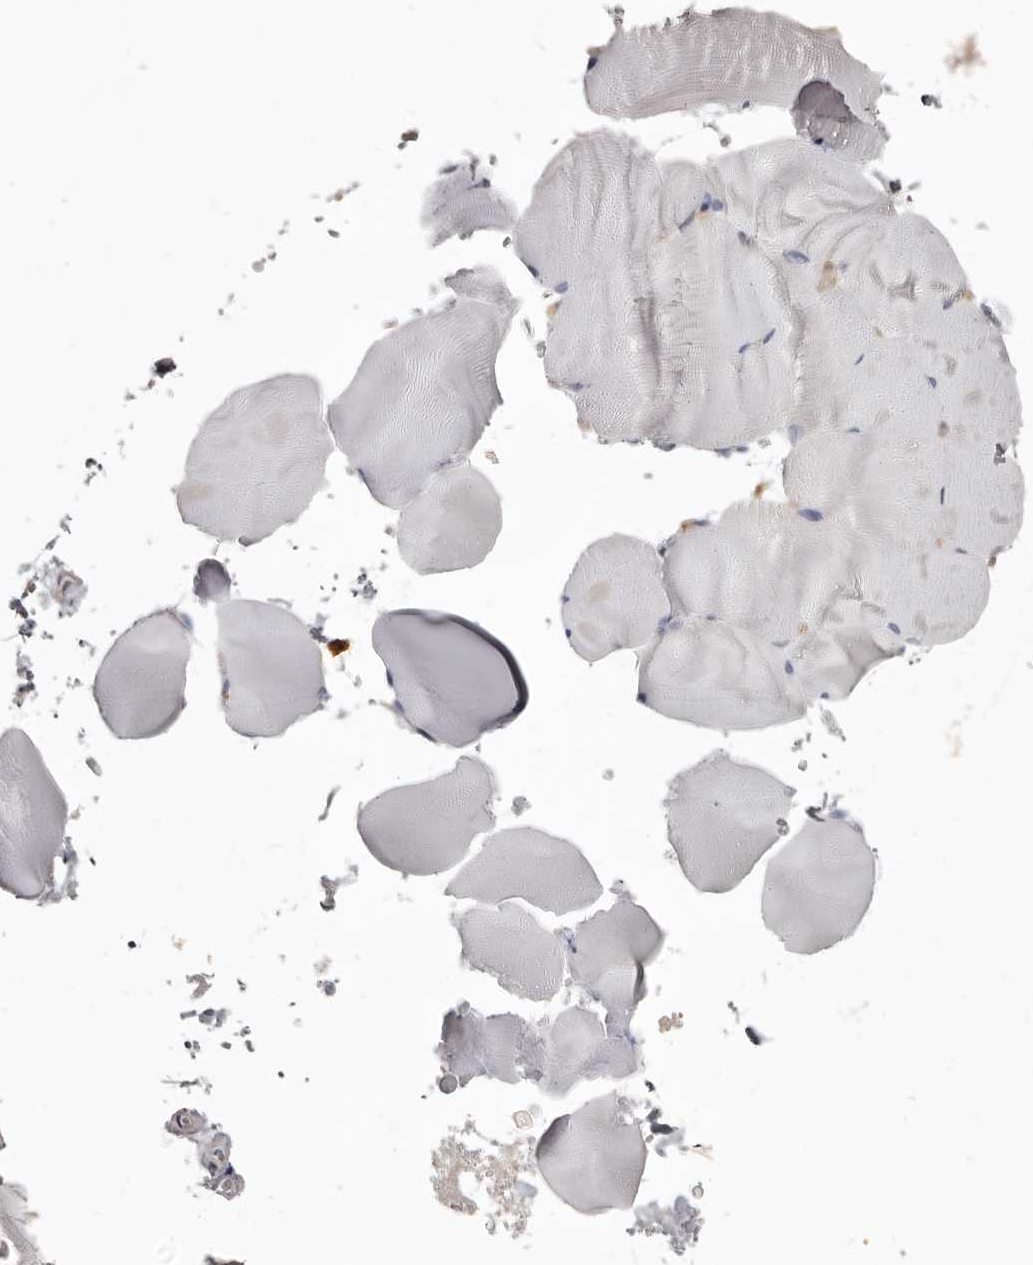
{"staining": {"intensity": "negative", "quantity": "none", "location": "none"}, "tissue": "skeletal muscle", "cell_type": "Myocytes", "image_type": "normal", "snomed": [{"axis": "morphology", "description": "Normal tissue, NOS"}, {"axis": "topography", "description": "Skeletal muscle"}, {"axis": "topography", "description": "Parathyroid gland"}], "caption": "Skeletal muscle stained for a protein using immunohistochemistry (IHC) demonstrates no expression myocytes.", "gene": "CBL", "patient": {"sex": "female", "age": 37}}